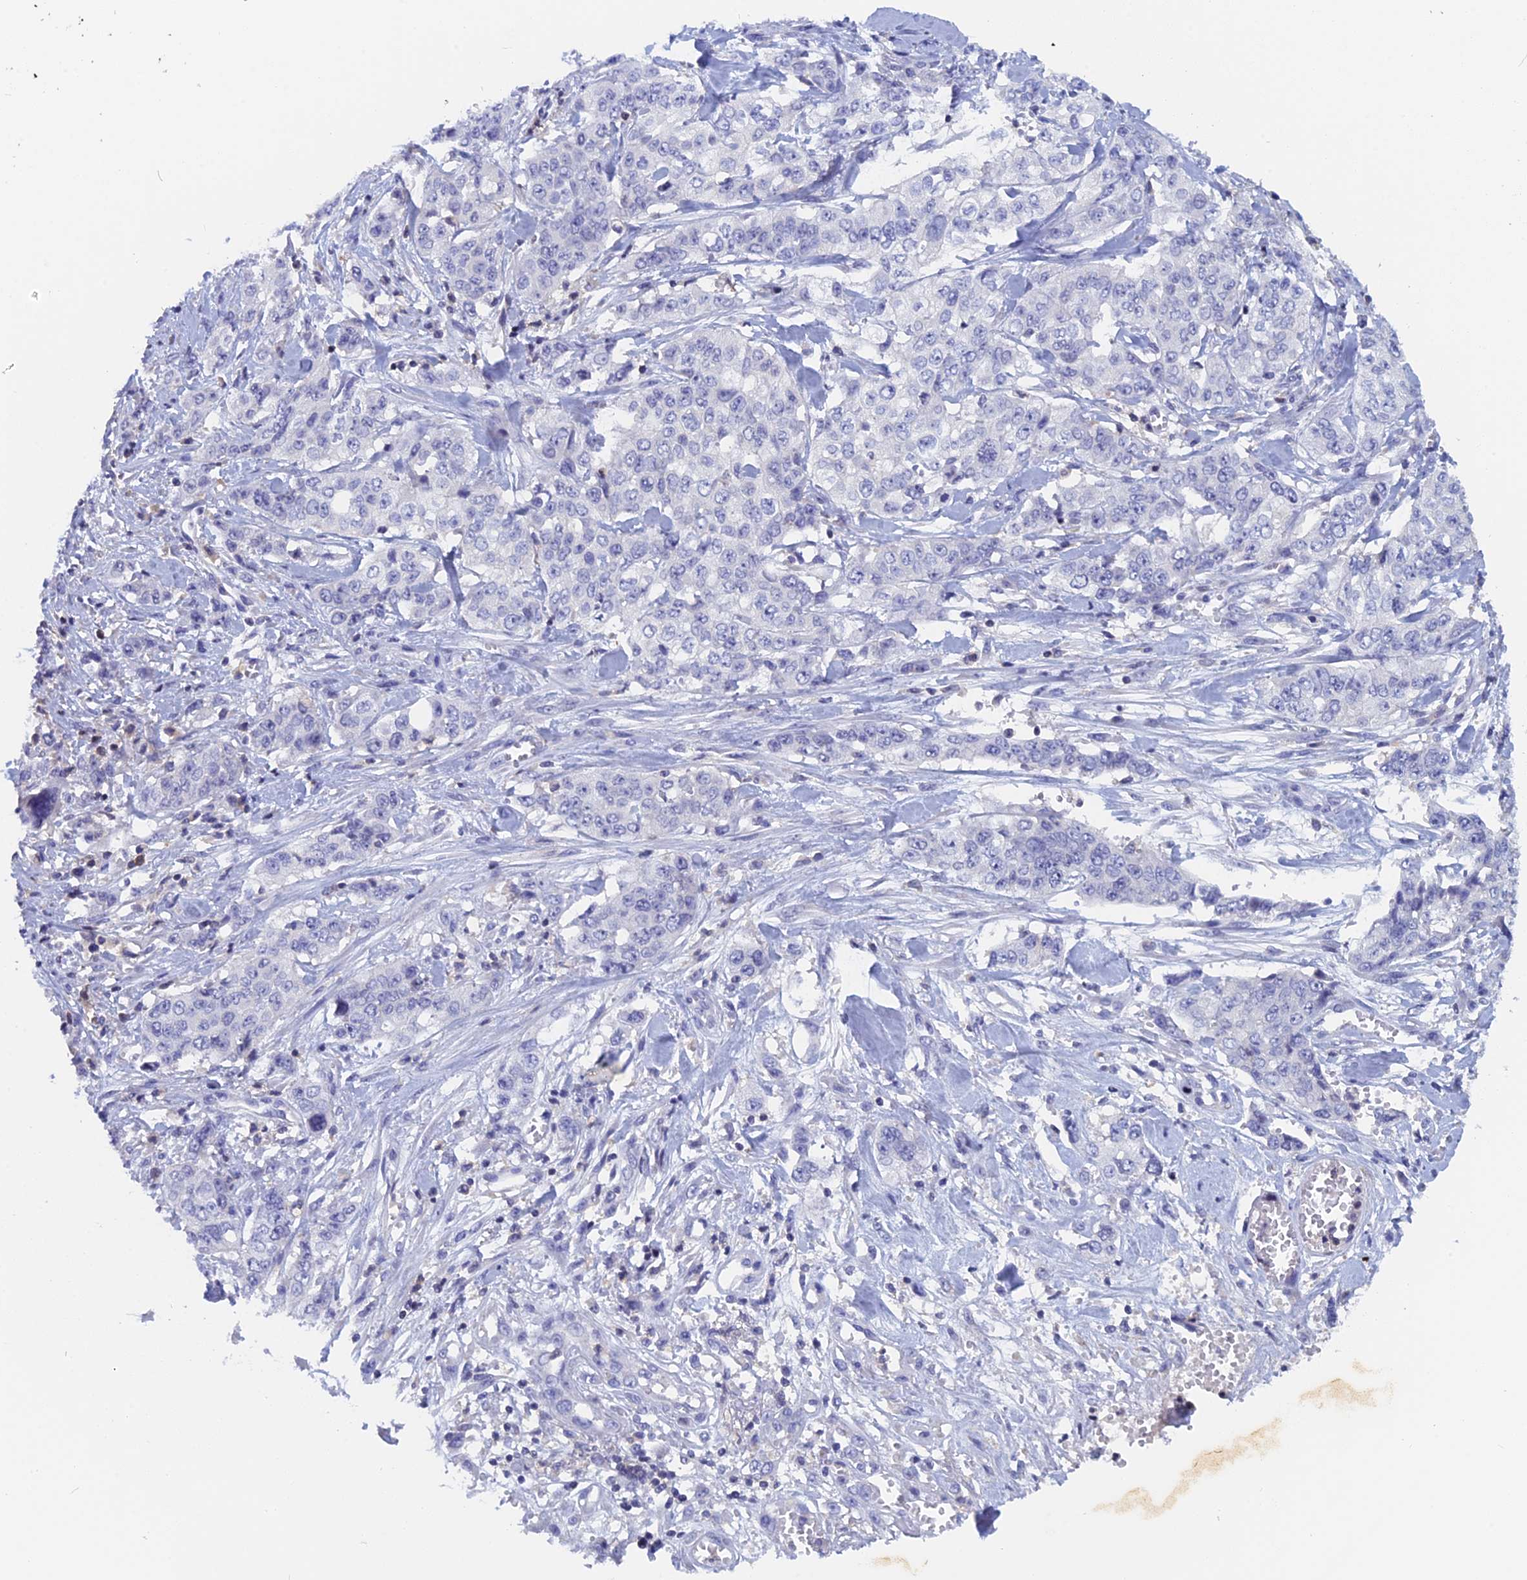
{"staining": {"intensity": "negative", "quantity": "none", "location": "none"}, "tissue": "stomach cancer", "cell_type": "Tumor cells", "image_type": "cancer", "snomed": [{"axis": "morphology", "description": "Adenocarcinoma, NOS"}, {"axis": "topography", "description": "Stomach, upper"}], "caption": "Human stomach cancer stained for a protein using IHC demonstrates no staining in tumor cells.", "gene": "ACP7", "patient": {"sex": "male", "age": 62}}